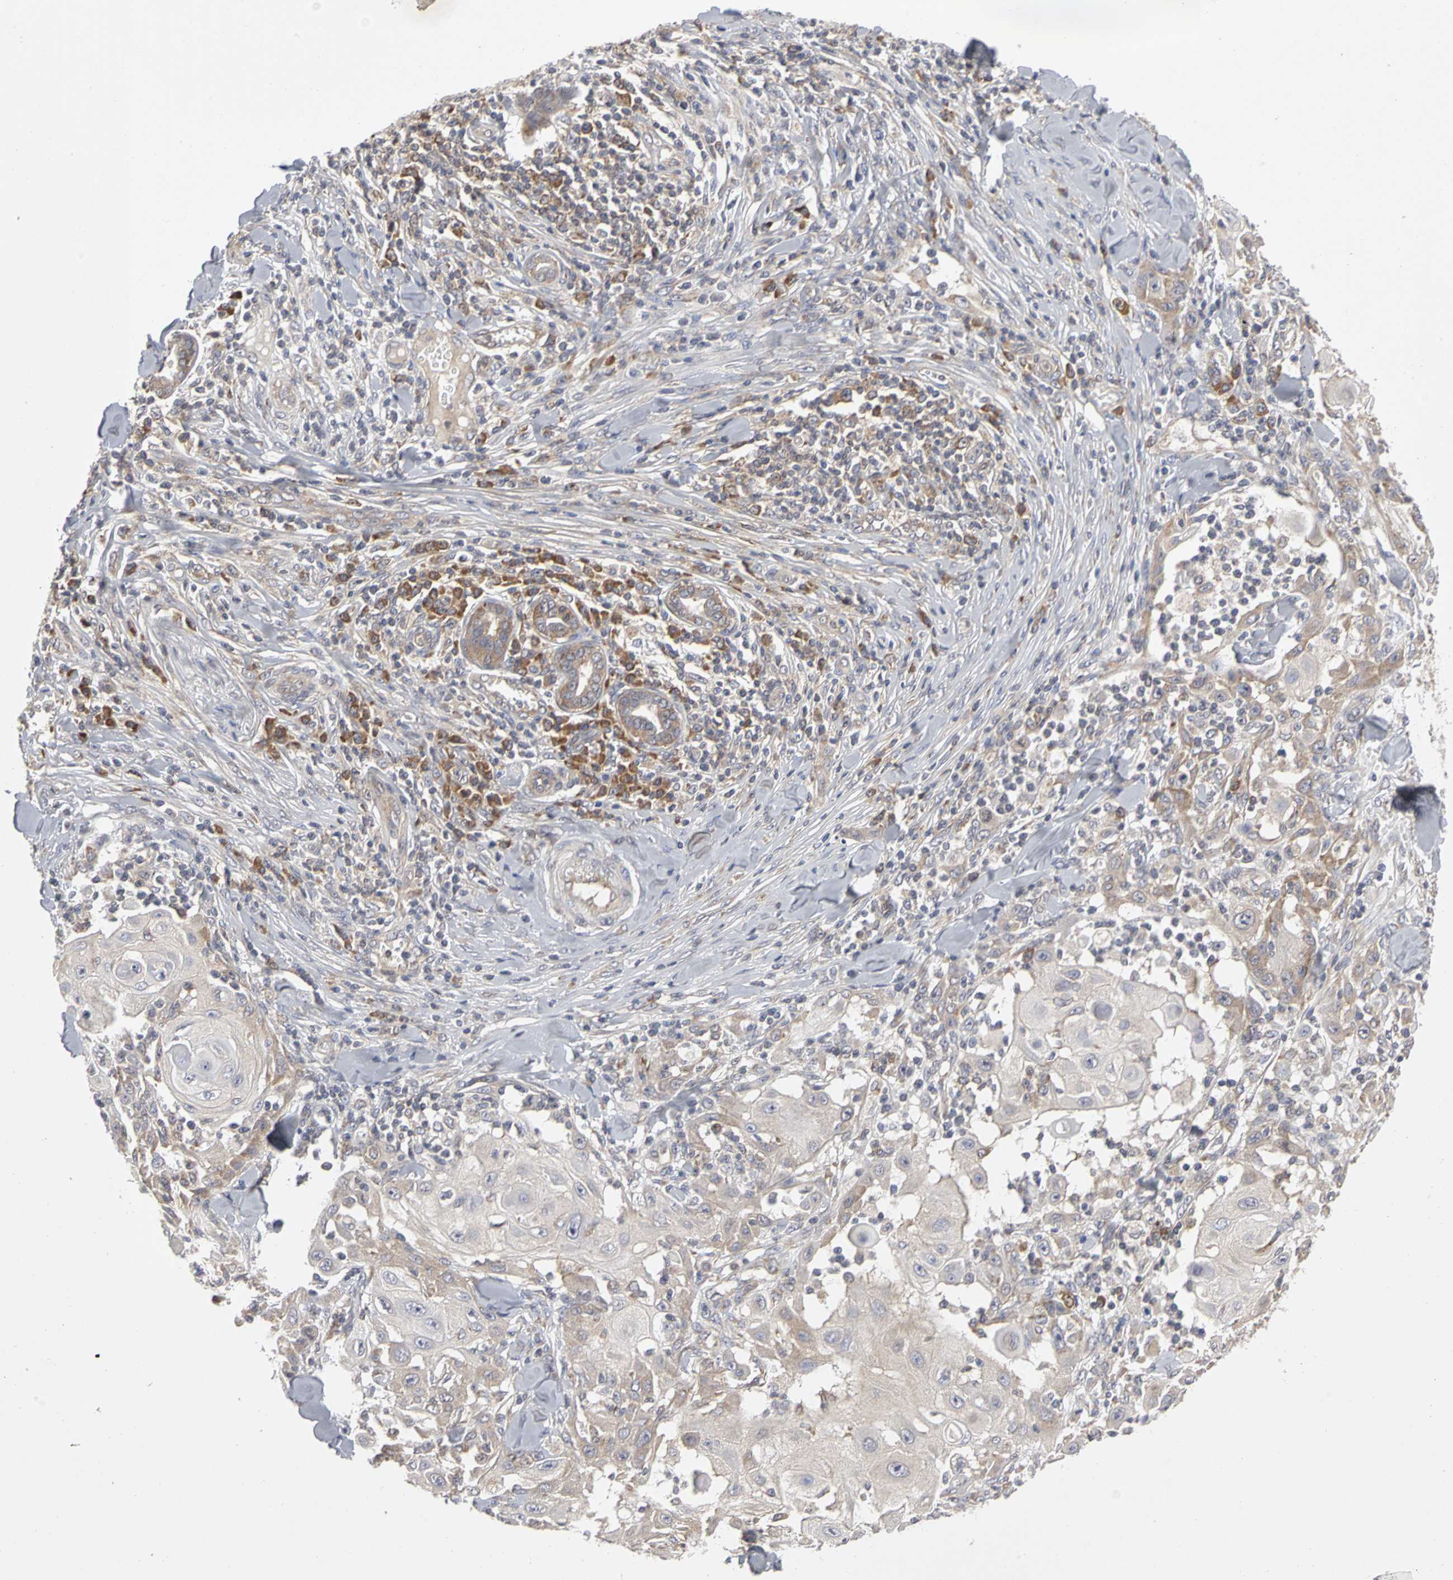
{"staining": {"intensity": "weak", "quantity": "25%-75%", "location": "cytoplasmic/membranous"}, "tissue": "skin cancer", "cell_type": "Tumor cells", "image_type": "cancer", "snomed": [{"axis": "morphology", "description": "Squamous cell carcinoma, NOS"}, {"axis": "topography", "description": "Skin"}], "caption": "Immunohistochemical staining of skin cancer demonstrates weak cytoplasmic/membranous protein staining in approximately 25%-75% of tumor cells.", "gene": "IRAK1", "patient": {"sex": "male", "age": 24}}